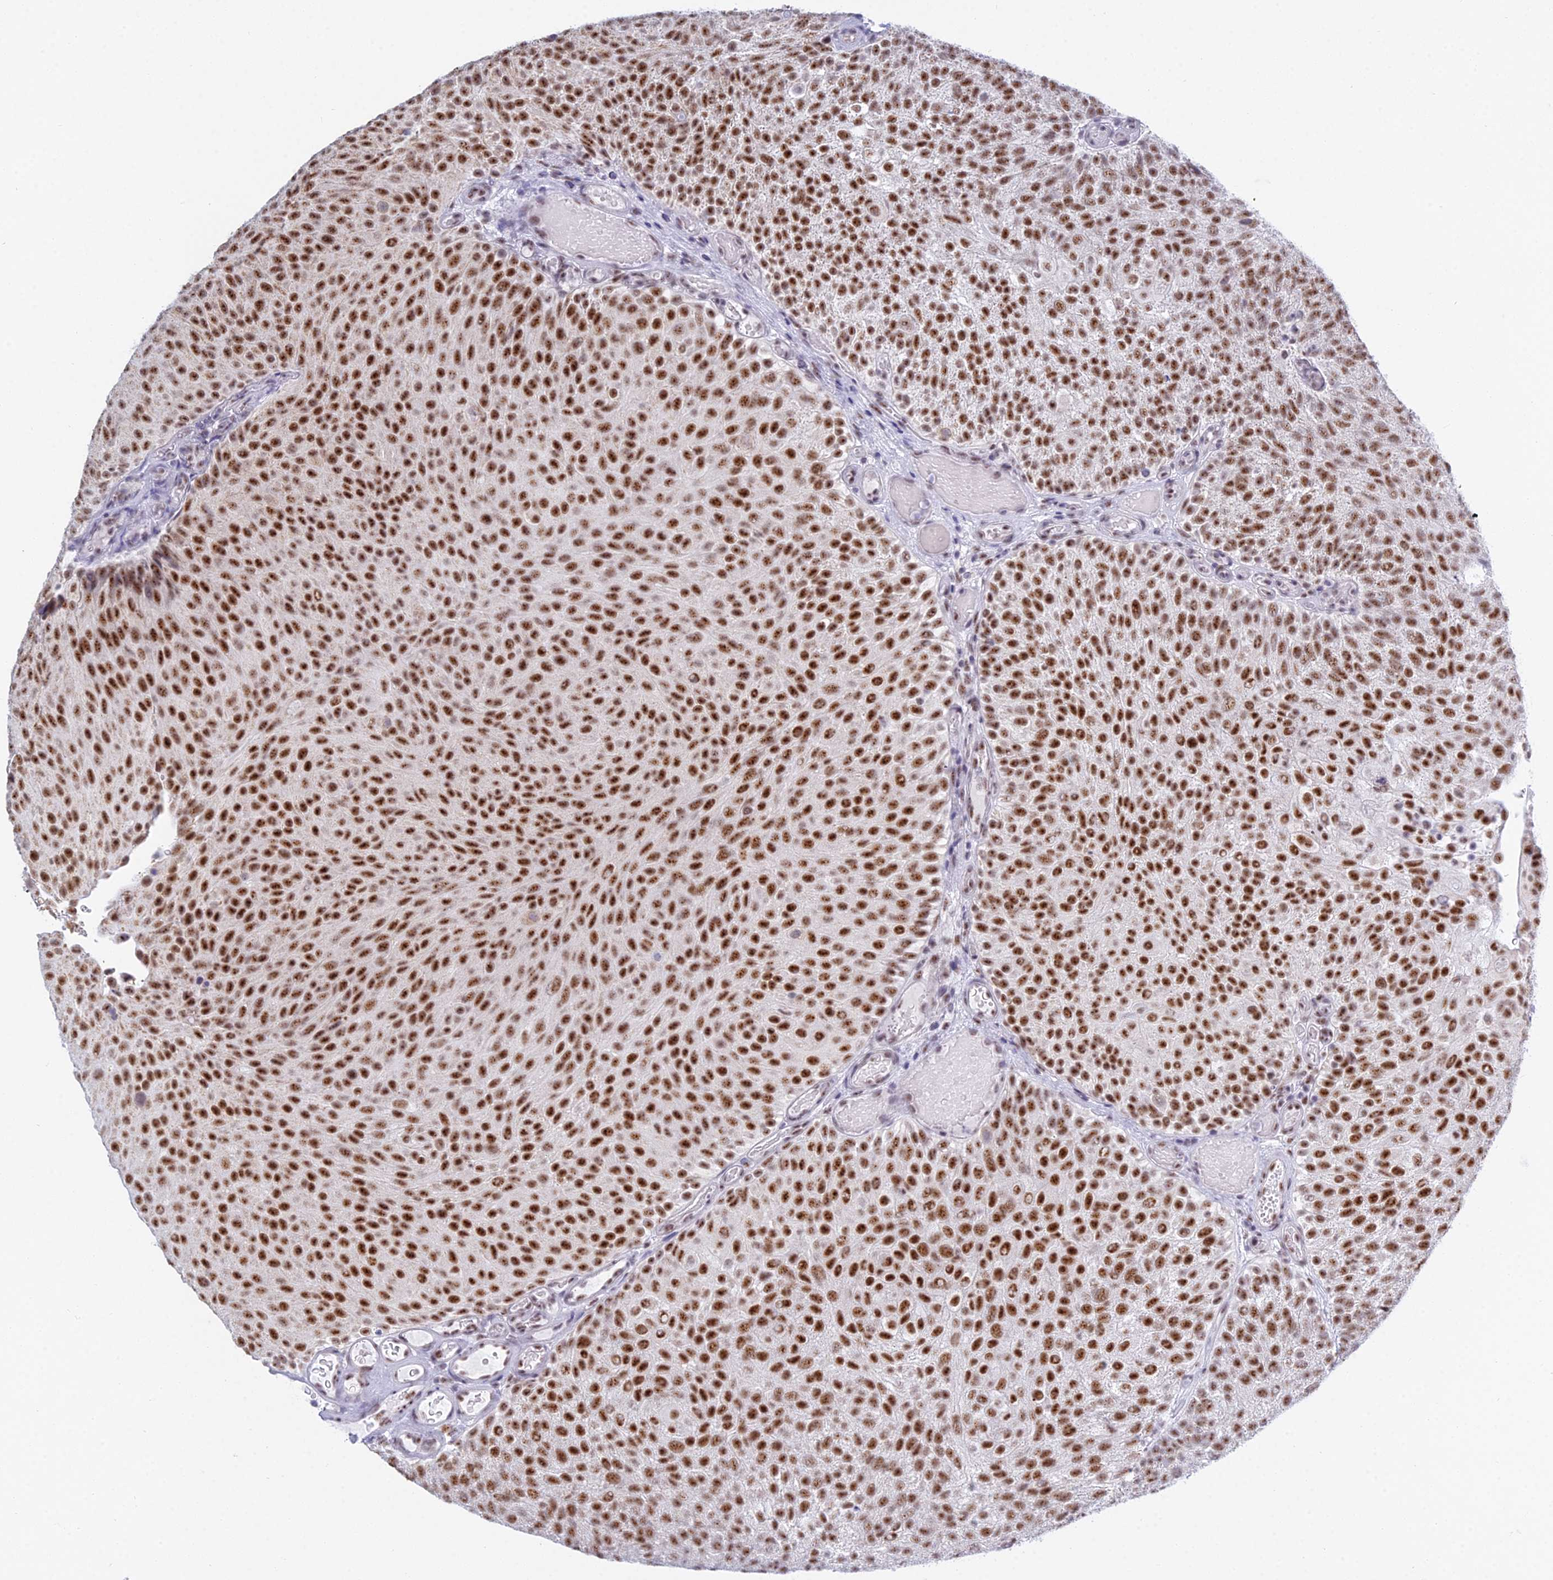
{"staining": {"intensity": "strong", "quantity": ">75%", "location": "nuclear"}, "tissue": "urothelial cancer", "cell_type": "Tumor cells", "image_type": "cancer", "snomed": [{"axis": "morphology", "description": "Urothelial carcinoma, Low grade"}, {"axis": "topography", "description": "Urinary bladder"}], "caption": "Human urothelial cancer stained with a protein marker shows strong staining in tumor cells.", "gene": "KLF14", "patient": {"sex": "male", "age": 78}}